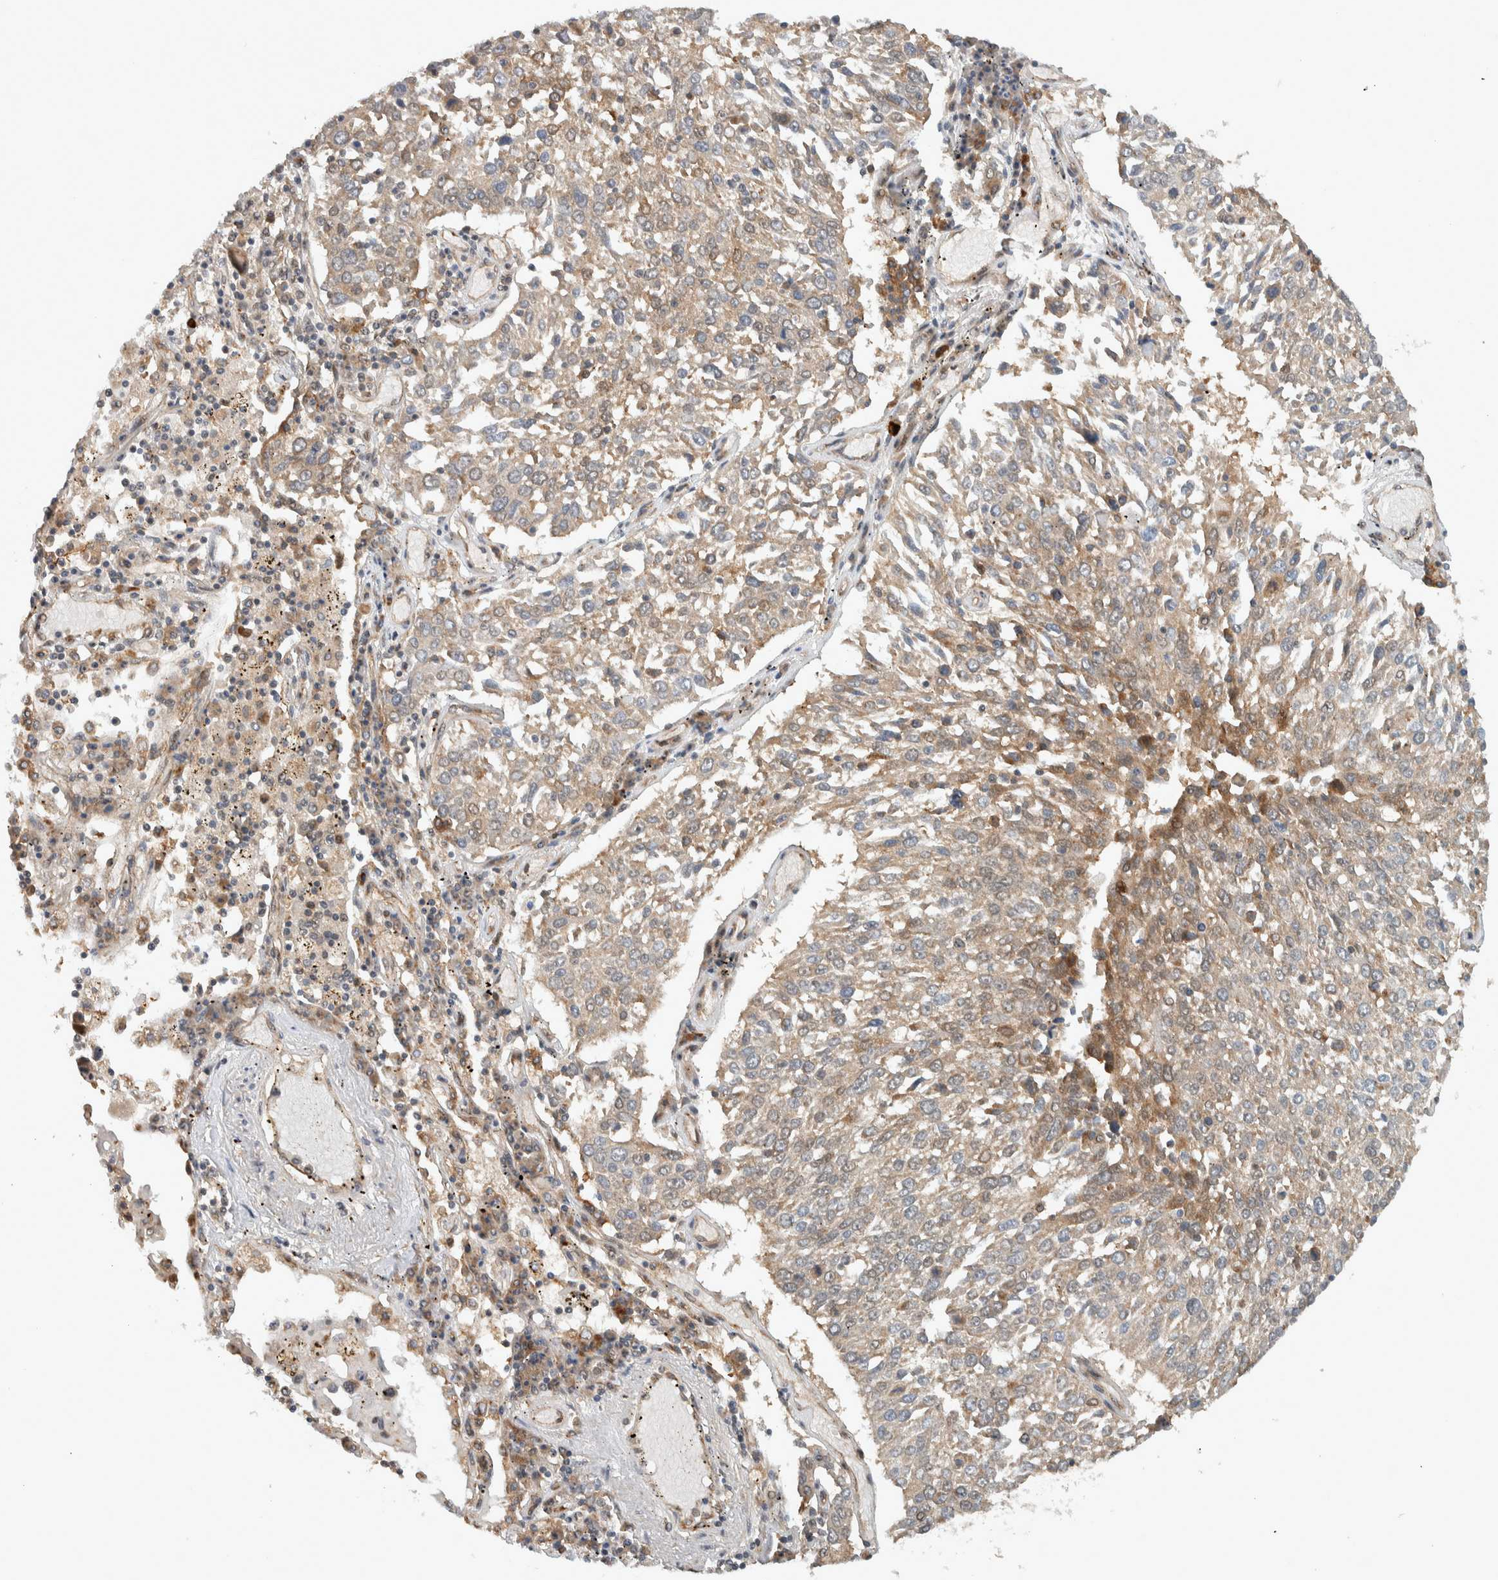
{"staining": {"intensity": "weak", "quantity": ">75%", "location": "cytoplasmic/membranous"}, "tissue": "lung cancer", "cell_type": "Tumor cells", "image_type": "cancer", "snomed": [{"axis": "morphology", "description": "Squamous cell carcinoma, NOS"}, {"axis": "topography", "description": "Lung"}], "caption": "This is an image of IHC staining of squamous cell carcinoma (lung), which shows weak positivity in the cytoplasmic/membranous of tumor cells.", "gene": "DEPTOR", "patient": {"sex": "male", "age": 65}}